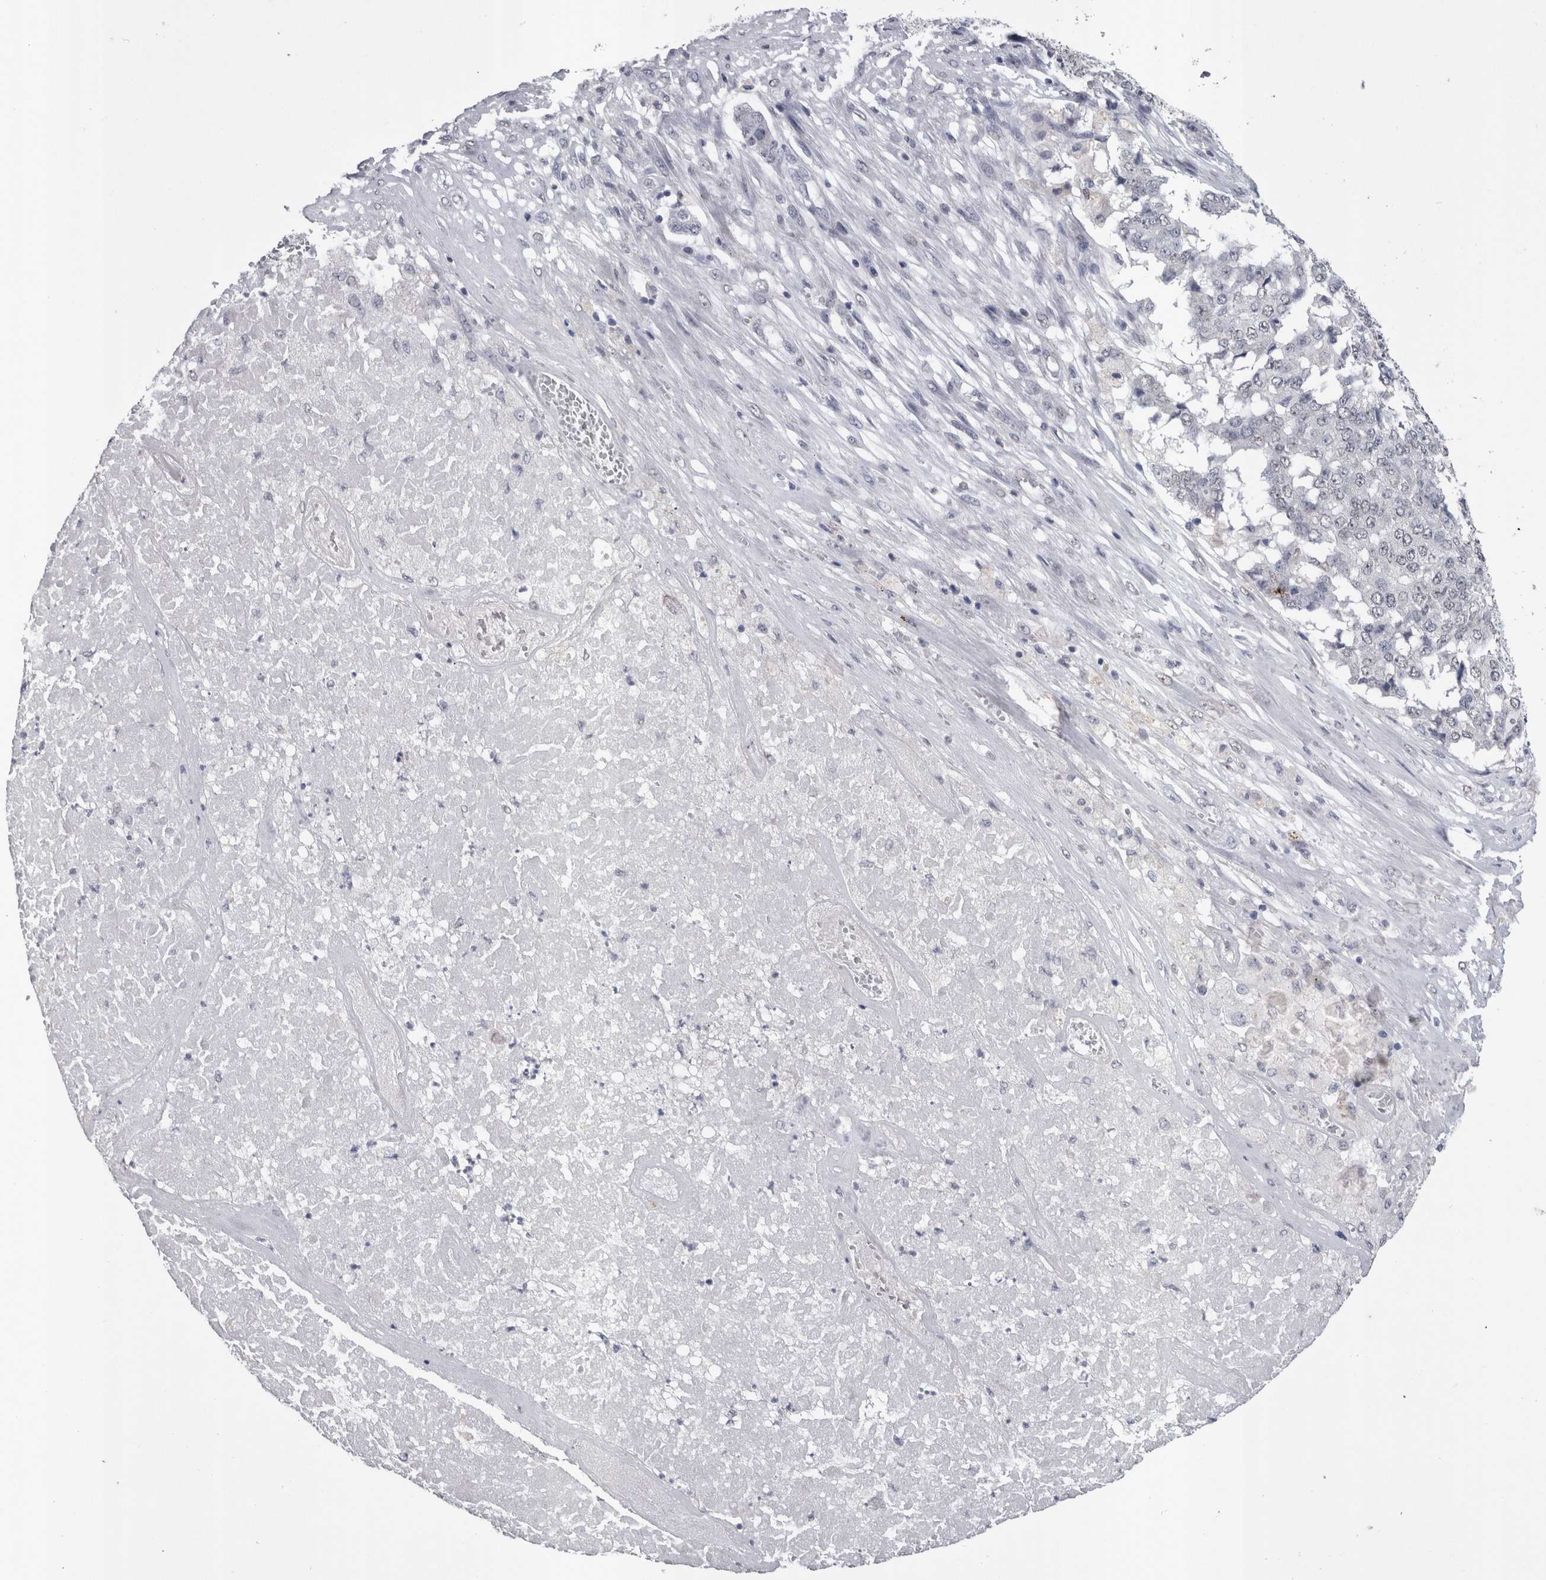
{"staining": {"intensity": "negative", "quantity": "none", "location": "none"}, "tissue": "pancreatic cancer", "cell_type": "Tumor cells", "image_type": "cancer", "snomed": [{"axis": "morphology", "description": "Adenocarcinoma, NOS"}, {"axis": "topography", "description": "Pancreas"}], "caption": "Immunohistochemistry (IHC) of pancreatic cancer (adenocarcinoma) shows no expression in tumor cells. The staining was performed using DAB (3,3'-diaminobenzidine) to visualize the protein expression in brown, while the nuclei were stained in blue with hematoxylin (Magnification: 20x).", "gene": "PAX5", "patient": {"sex": "male", "age": 50}}